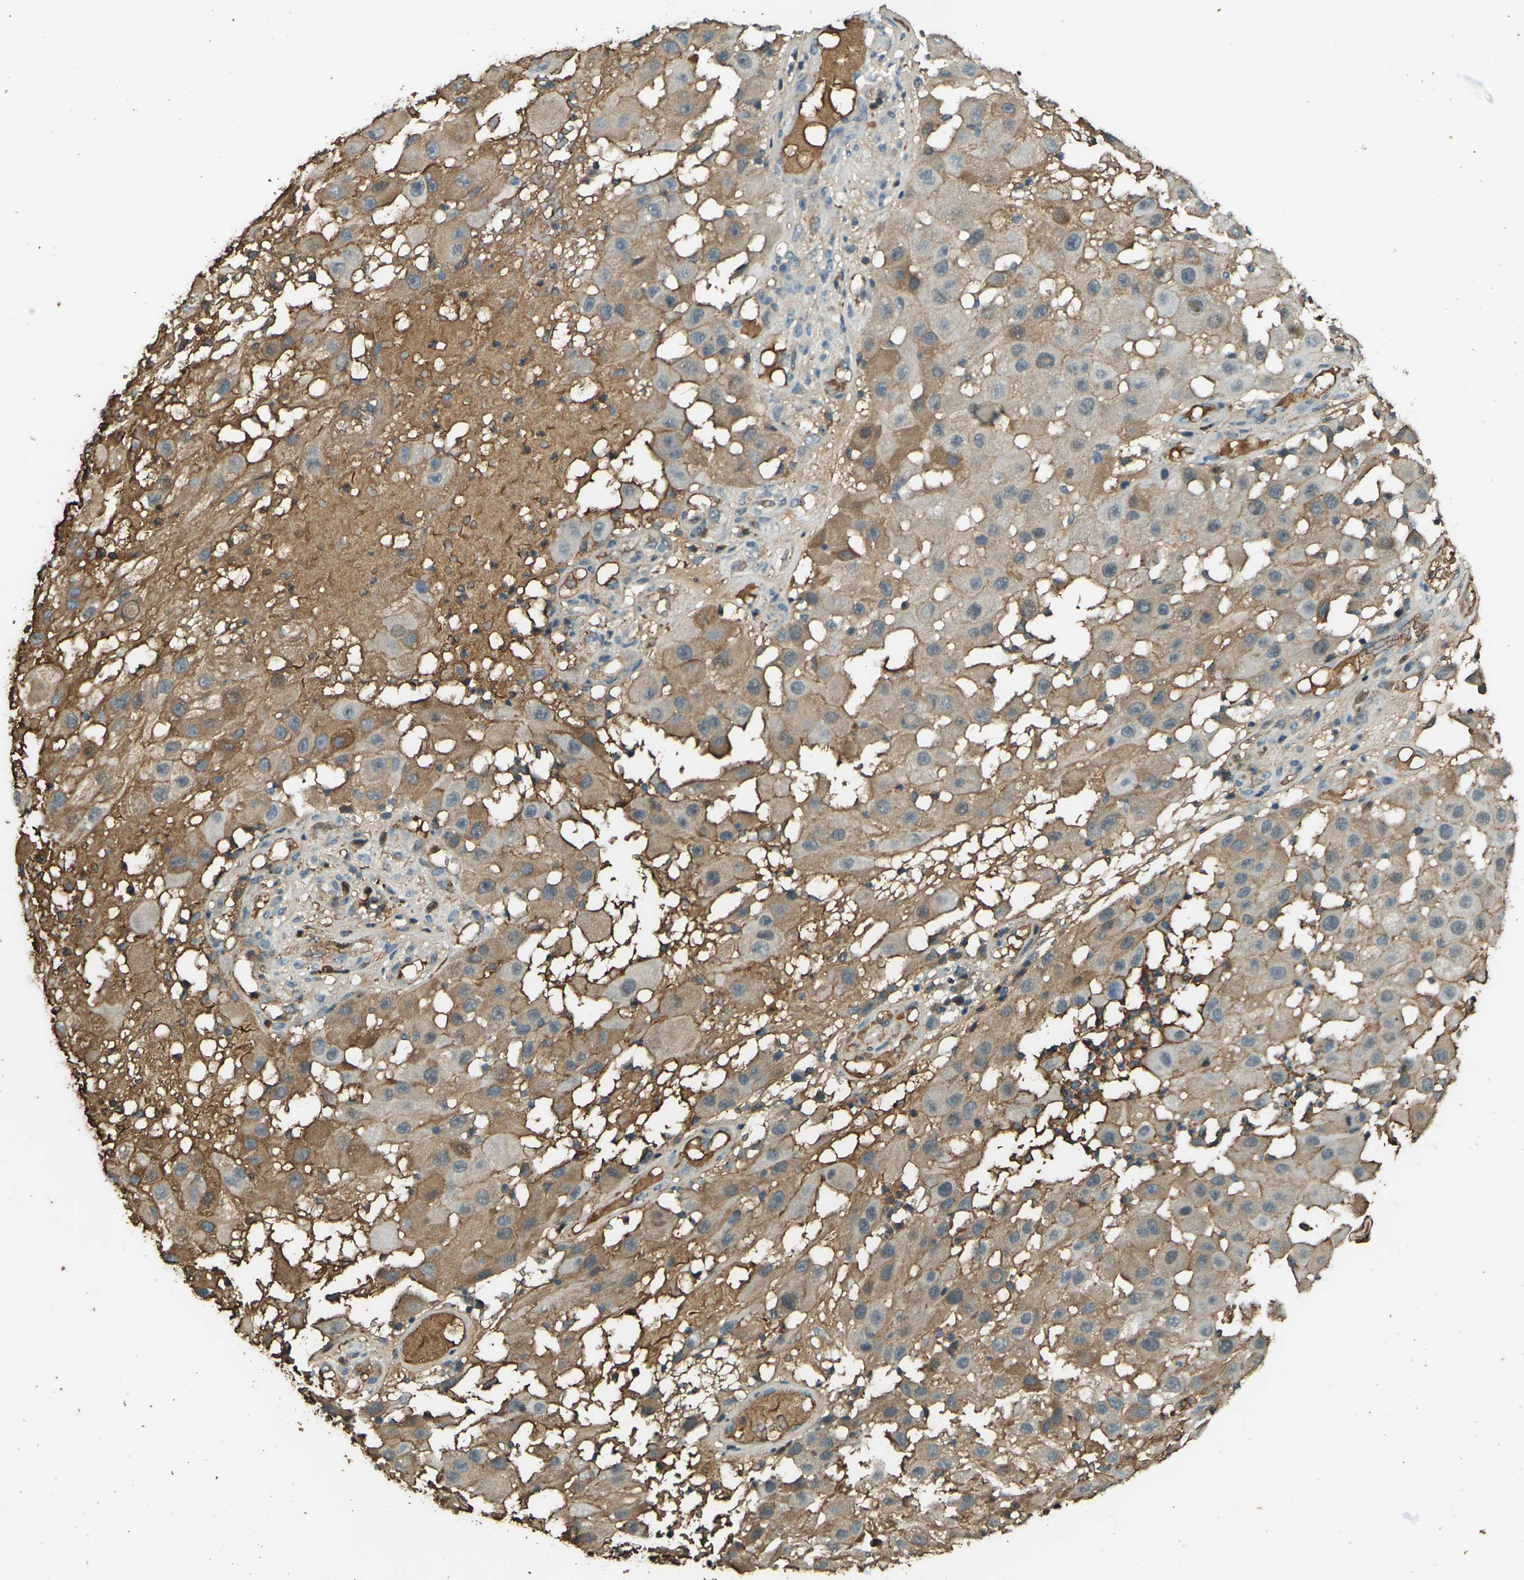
{"staining": {"intensity": "moderate", "quantity": "25%-75%", "location": "cytoplasmic/membranous"}, "tissue": "melanoma", "cell_type": "Tumor cells", "image_type": "cancer", "snomed": [{"axis": "morphology", "description": "Malignant melanoma, NOS"}, {"axis": "topography", "description": "Skin"}], "caption": "This is a photomicrograph of immunohistochemistry (IHC) staining of malignant melanoma, which shows moderate staining in the cytoplasmic/membranous of tumor cells.", "gene": "CYP1B1", "patient": {"sex": "female", "age": 81}}